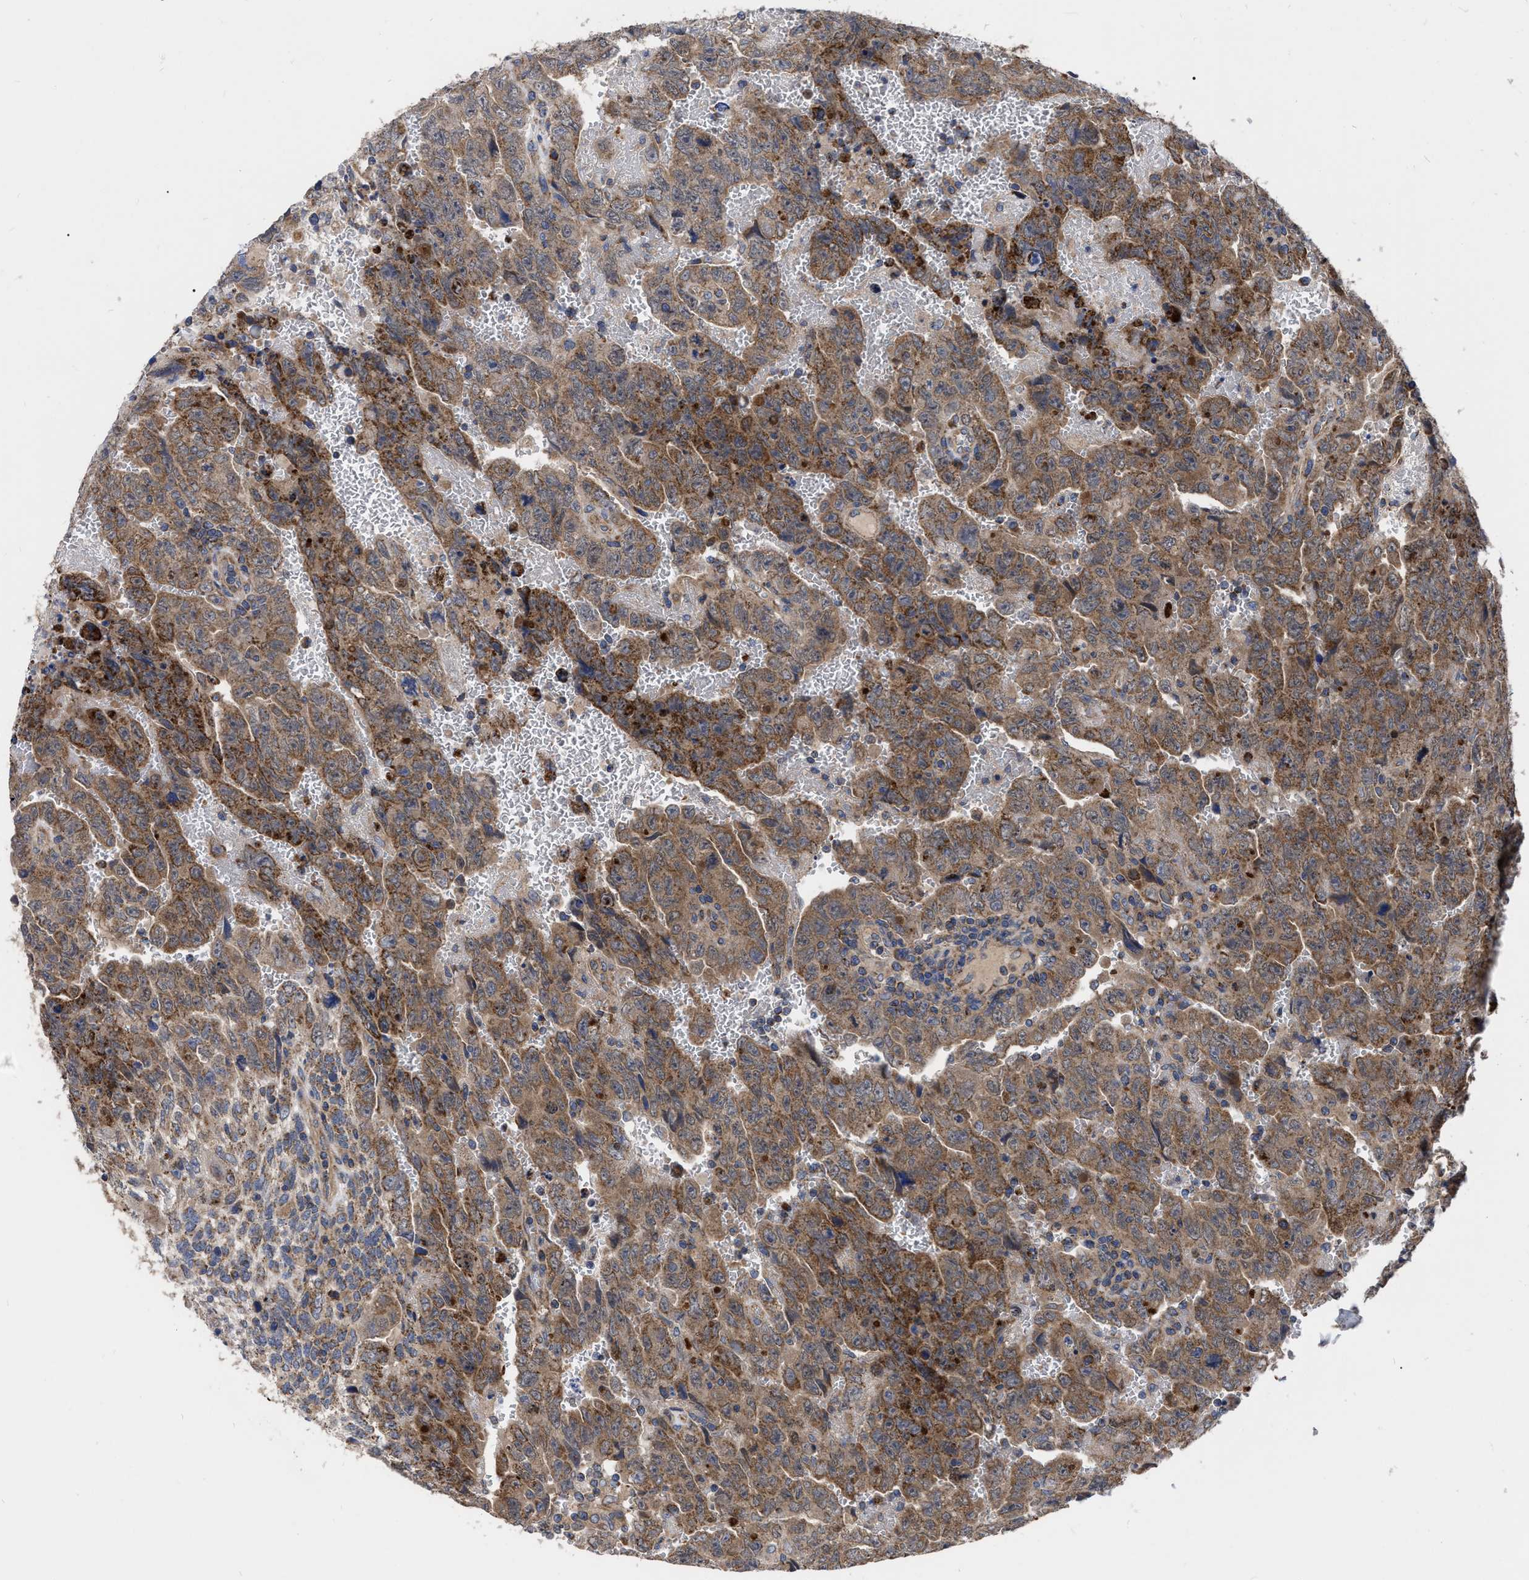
{"staining": {"intensity": "moderate", "quantity": ">75%", "location": "cytoplasmic/membranous"}, "tissue": "testis cancer", "cell_type": "Tumor cells", "image_type": "cancer", "snomed": [{"axis": "morphology", "description": "Carcinoma, Embryonal, NOS"}, {"axis": "topography", "description": "Testis"}], "caption": "High-magnification brightfield microscopy of testis embryonal carcinoma stained with DAB (3,3'-diaminobenzidine) (brown) and counterstained with hematoxylin (blue). tumor cells exhibit moderate cytoplasmic/membranous staining is seen in about>75% of cells. The staining was performed using DAB (3,3'-diaminobenzidine), with brown indicating positive protein expression. Nuclei are stained blue with hematoxylin.", "gene": "CDKN2C", "patient": {"sex": "male", "age": 28}}